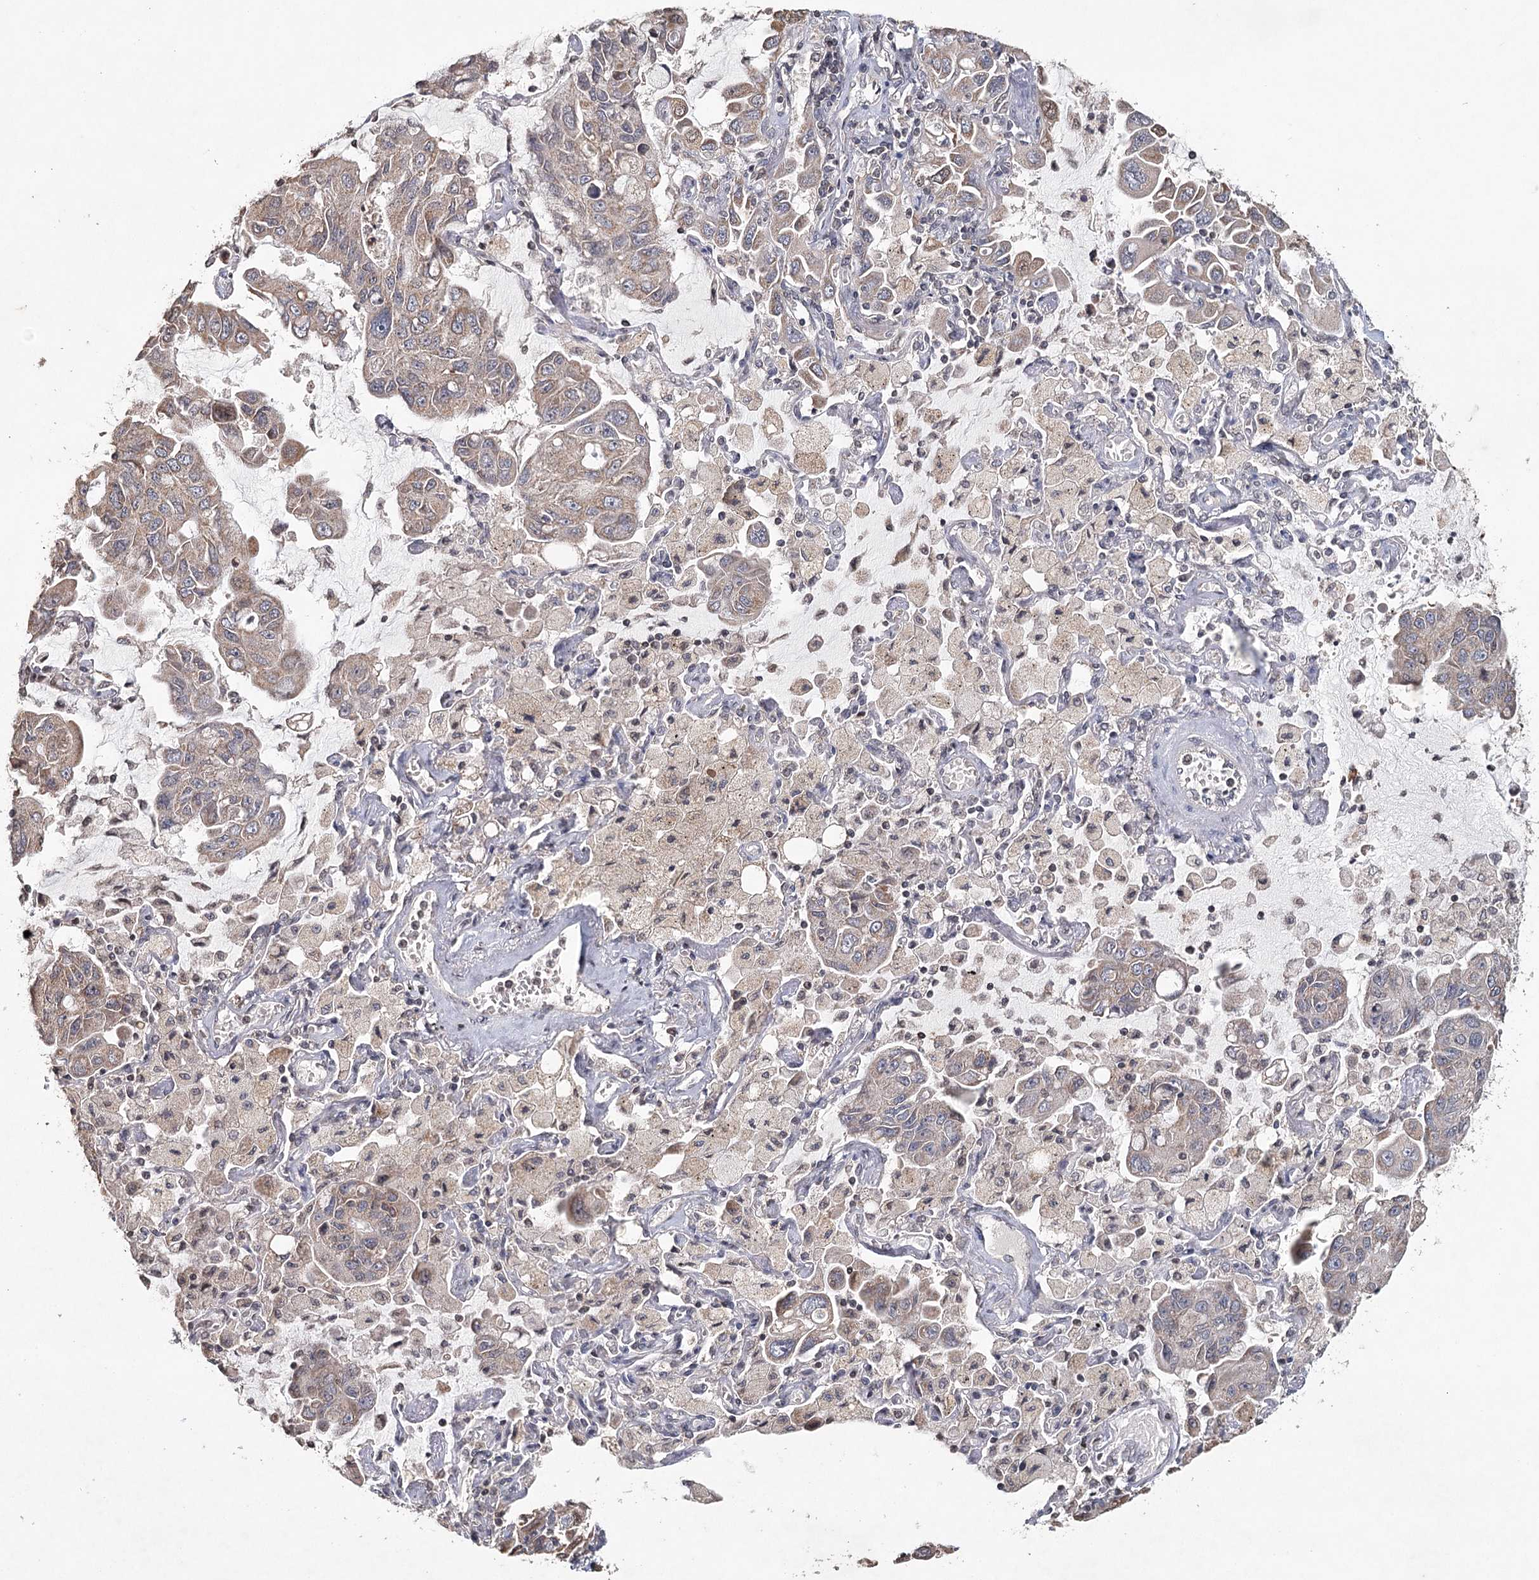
{"staining": {"intensity": "weak", "quantity": "25%-75%", "location": "cytoplasmic/membranous"}, "tissue": "lung cancer", "cell_type": "Tumor cells", "image_type": "cancer", "snomed": [{"axis": "morphology", "description": "Adenocarcinoma, NOS"}, {"axis": "topography", "description": "Lung"}], "caption": "Lung cancer (adenocarcinoma) was stained to show a protein in brown. There is low levels of weak cytoplasmic/membranous expression in about 25%-75% of tumor cells.", "gene": "ICOS", "patient": {"sex": "male", "age": 64}}